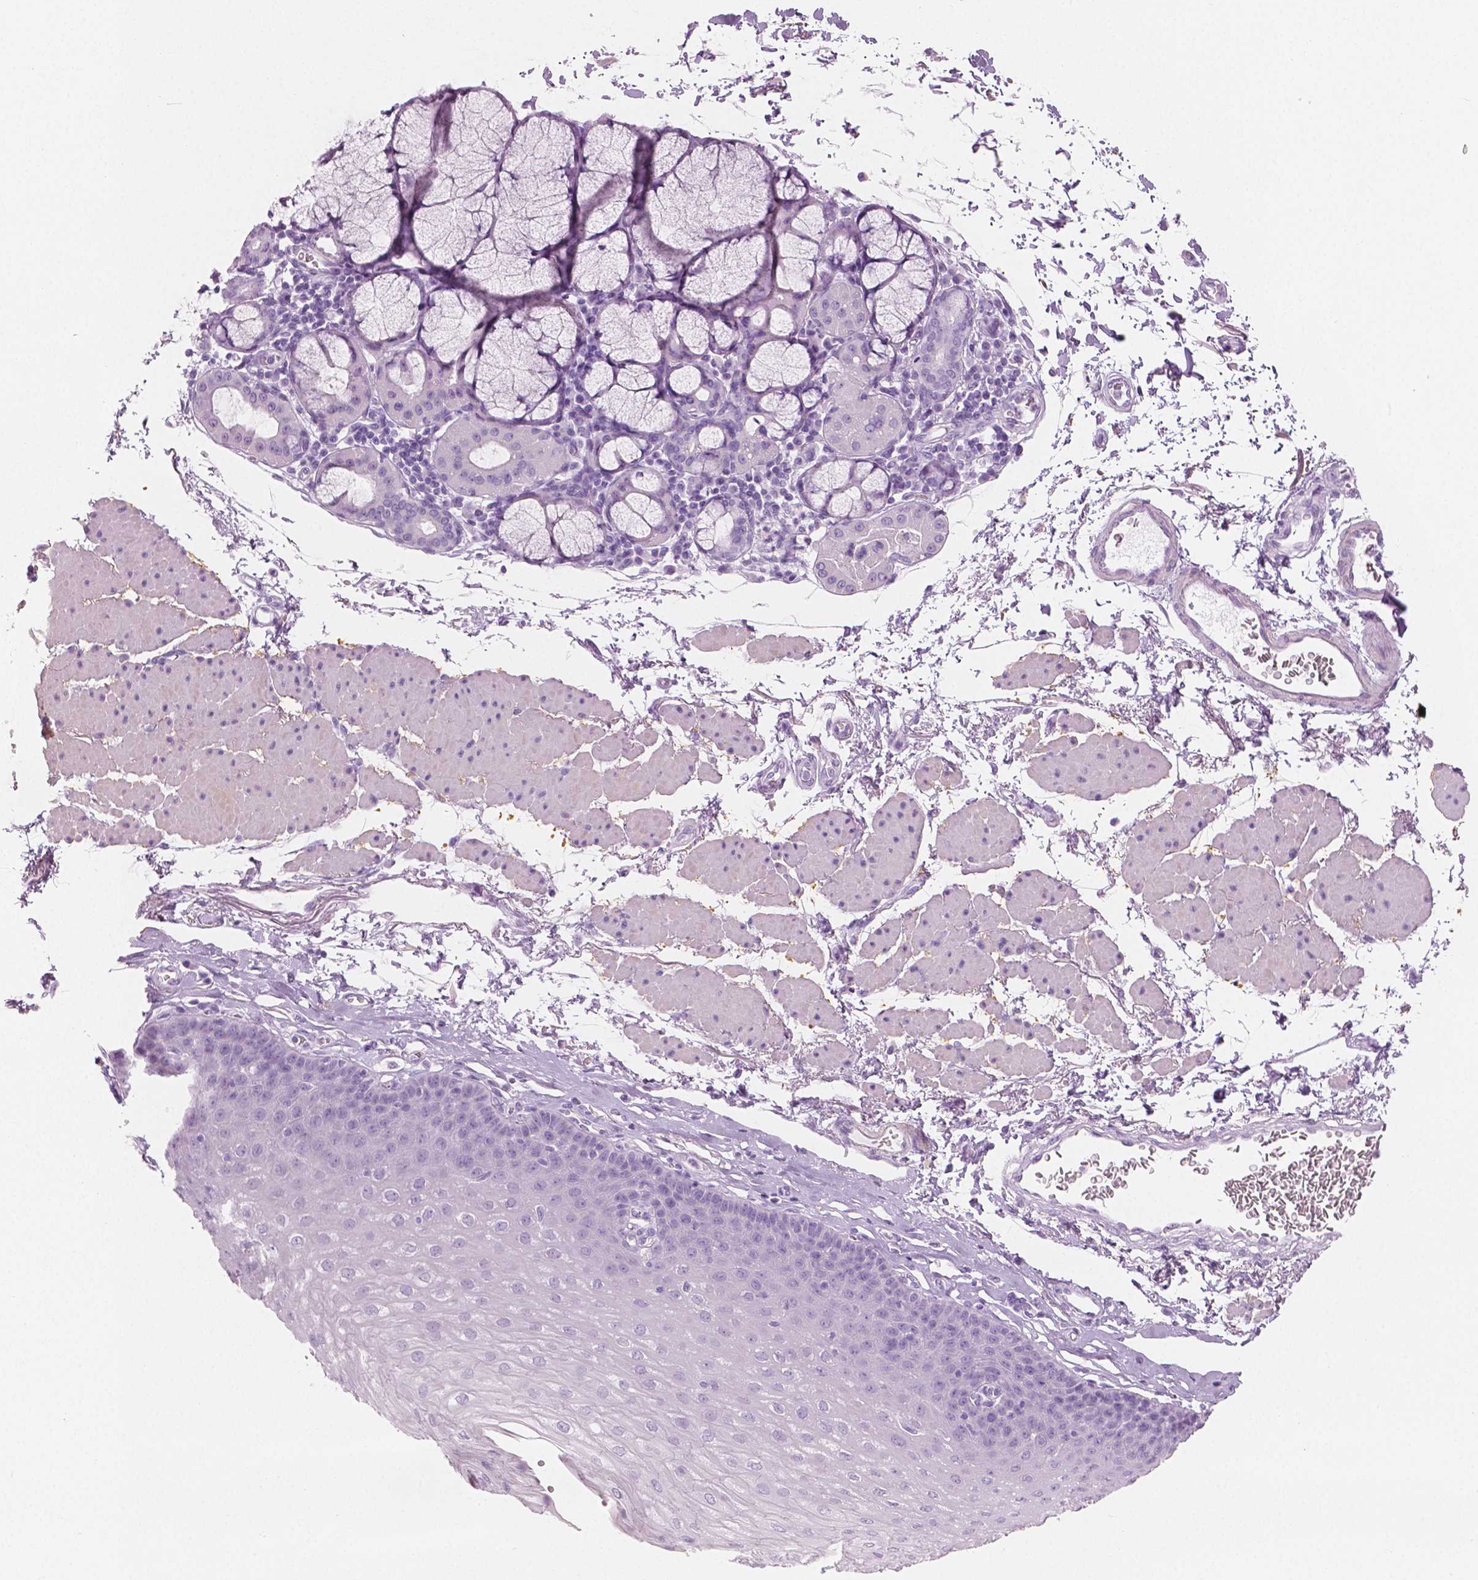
{"staining": {"intensity": "negative", "quantity": "none", "location": "none"}, "tissue": "esophagus", "cell_type": "Squamous epithelial cells", "image_type": "normal", "snomed": [{"axis": "morphology", "description": "Normal tissue, NOS"}, {"axis": "topography", "description": "Esophagus"}], "caption": "Immunohistochemistry (IHC) of normal esophagus demonstrates no expression in squamous epithelial cells. Brightfield microscopy of immunohistochemistry stained with DAB (3,3'-diaminobenzidine) (brown) and hematoxylin (blue), captured at high magnification.", "gene": "PLIN4", "patient": {"sex": "female", "age": 81}}